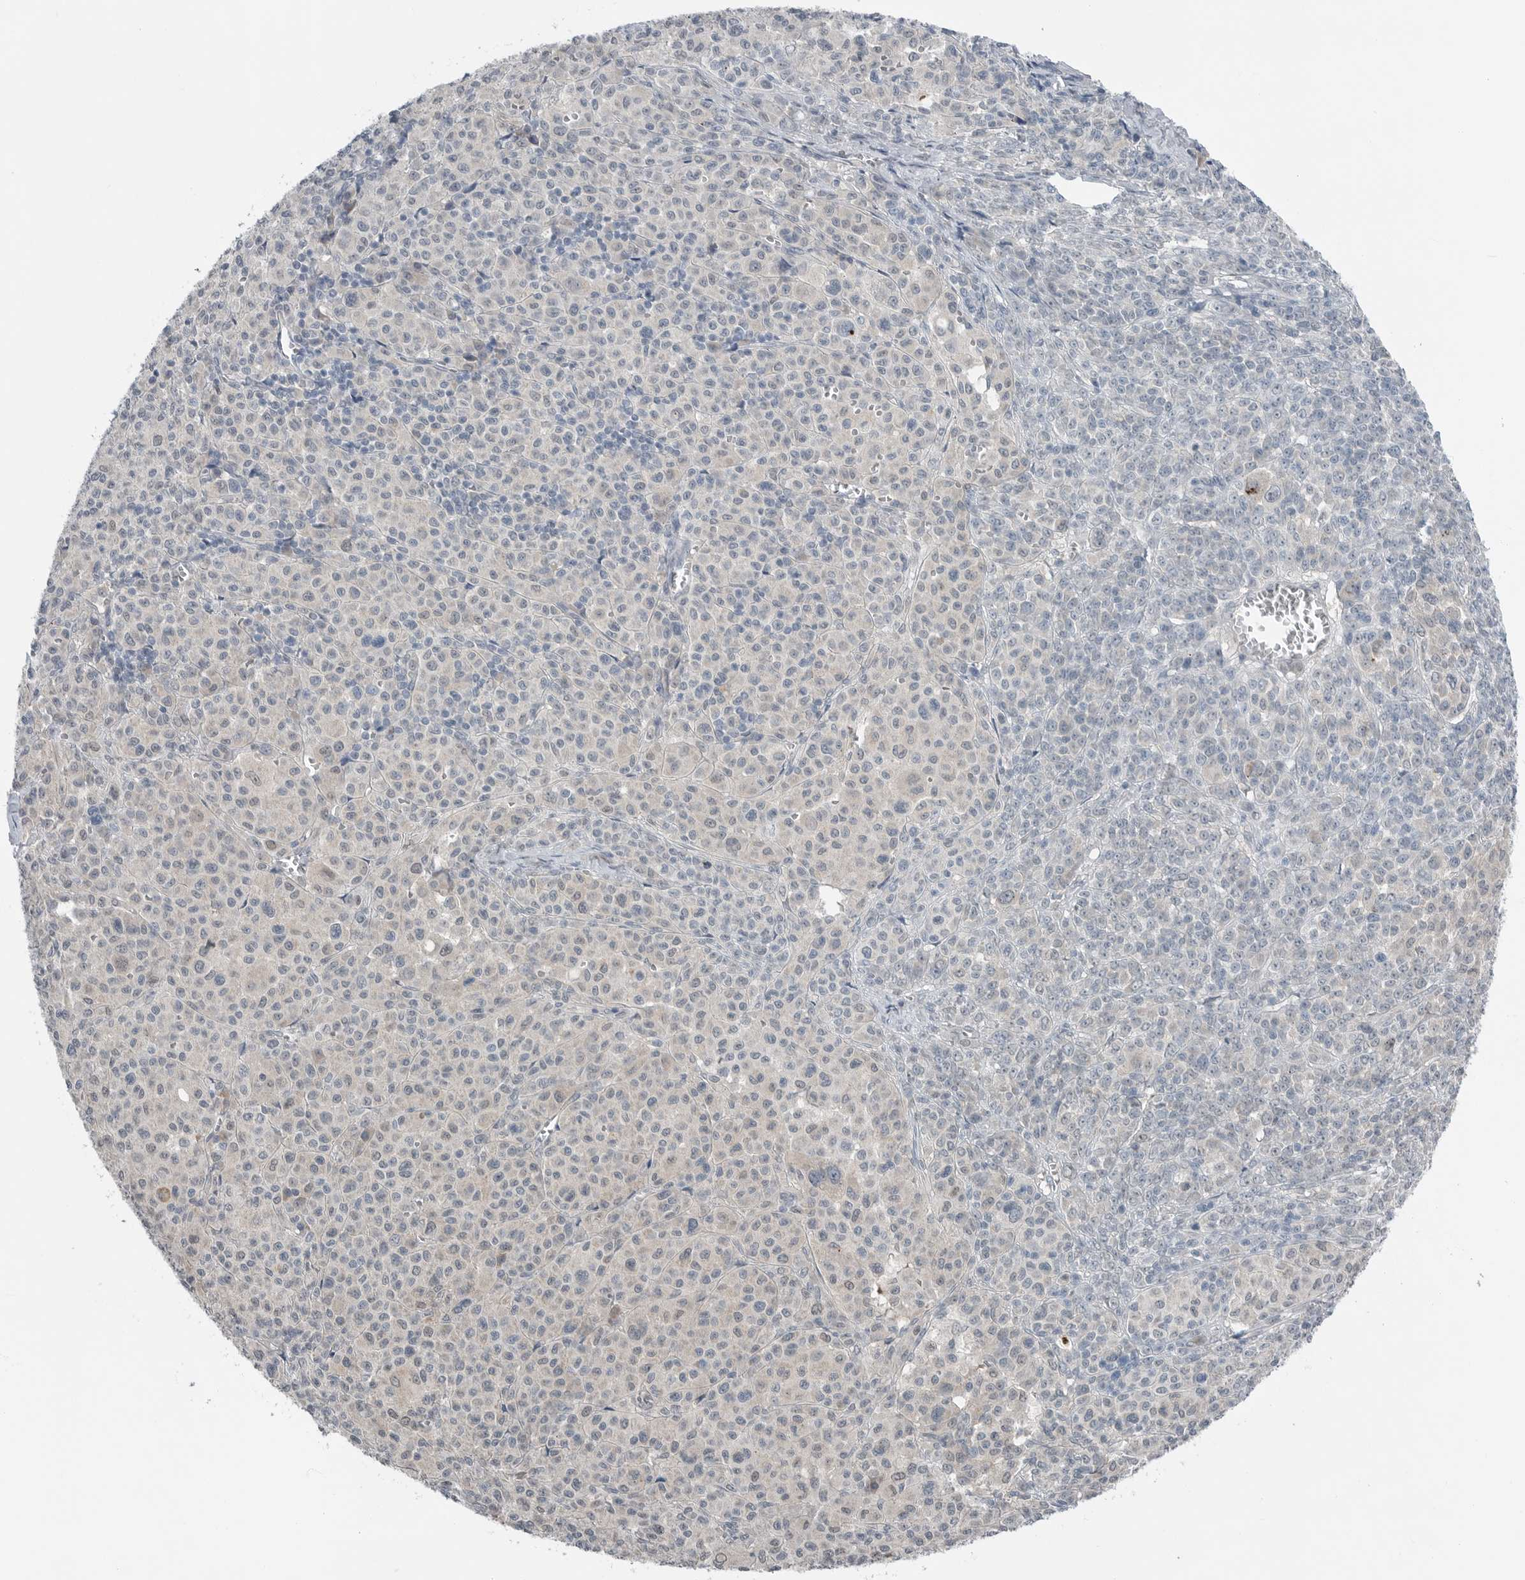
{"staining": {"intensity": "negative", "quantity": "none", "location": "none"}, "tissue": "melanoma", "cell_type": "Tumor cells", "image_type": "cancer", "snomed": [{"axis": "morphology", "description": "Malignant melanoma, Metastatic site"}, {"axis": "topography", "description": "Skin"}], "caption": "Immunohistochemical staining of human malignant melanoma (metastatic site) demonstrates no significant positivity in tumor cells.", "gene": "MFAP3L", "patient": {"sex": "female", "age": 74}}